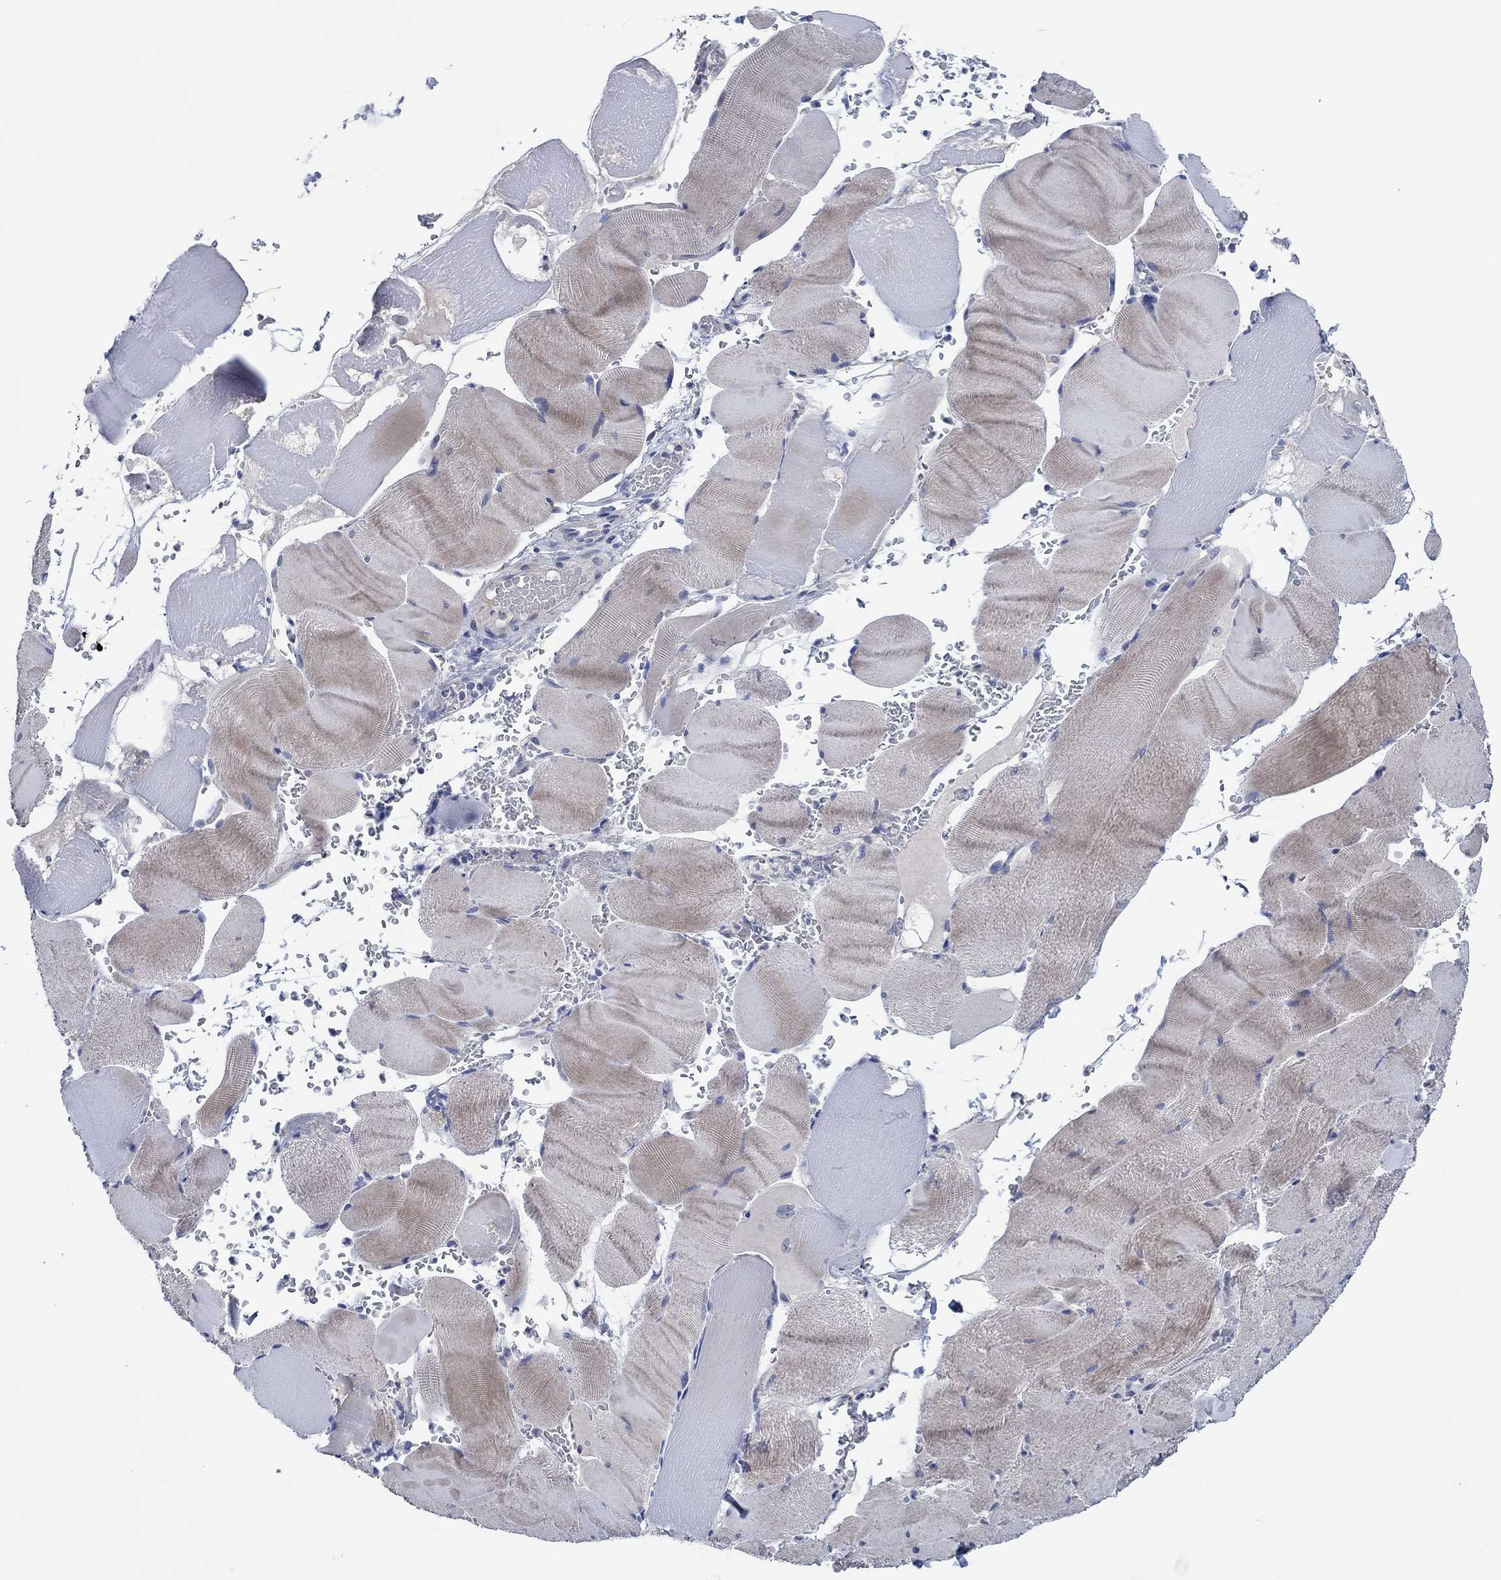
{"staining": {"intensity": "weak", "quantity": "25%-75%", "location": "cytoplasmic/membranous"}, "tissue": "skeletal muscle", "cell_type": "Myocytes", "image_type": "normal", "snomed": [{"axis": "morphology", "description": "Normal tissue, NOS"}, {"axis": "topography", "description": "Skeletal muscle"}], "caption": "Normal skeletal muscle was stained to show a protein in brown. There is low levels of weak cytoplasmic/membranous positivity in about 25%-75% of myocytes.", "gene": "PRRT3", "patient": {"sex": "male", "age": 56}}